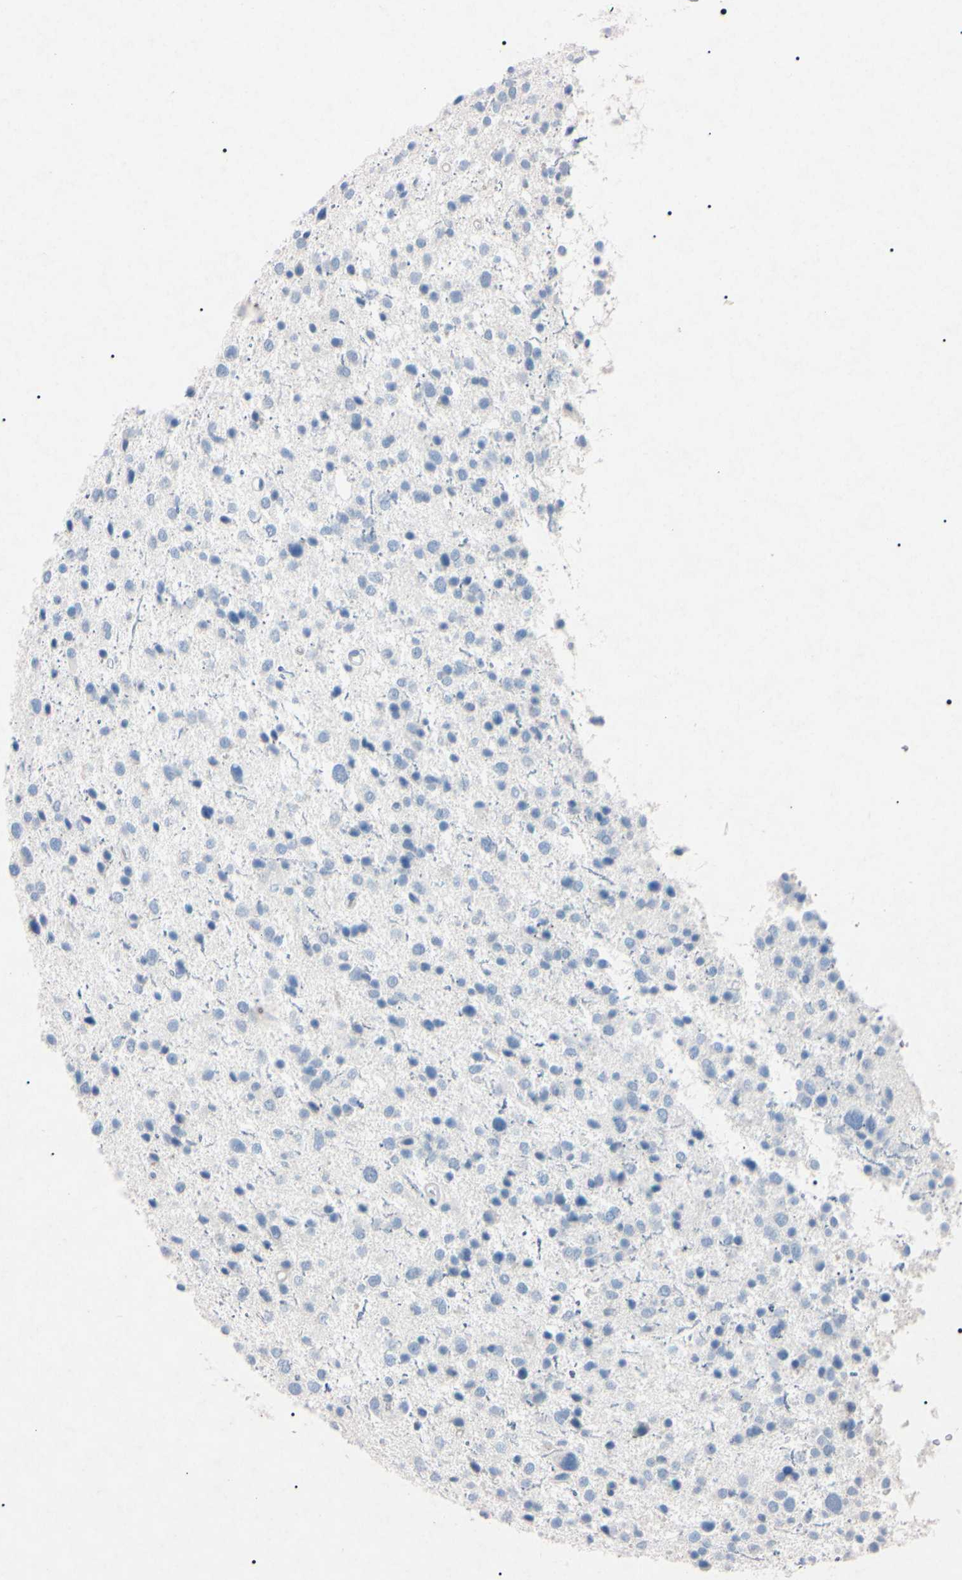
{"staining": {"intensity": "negative", "quantity": "none", "location": "none"}, "tissue": "glioma", "cell_type": "Tumor cells", "image_type": "cancer", "snomed": [{"axis": "morphology", "description": "Glioma, malignant, Low grade"}, {"axis": "topography", "description": "Brain"}], "caption": "Malignant low-grade glioma was stained to show a protein in brown. There is no significant expression in tumor cells.", "gene": "ELN", "patient": {"sex": "female", "age": 37}}